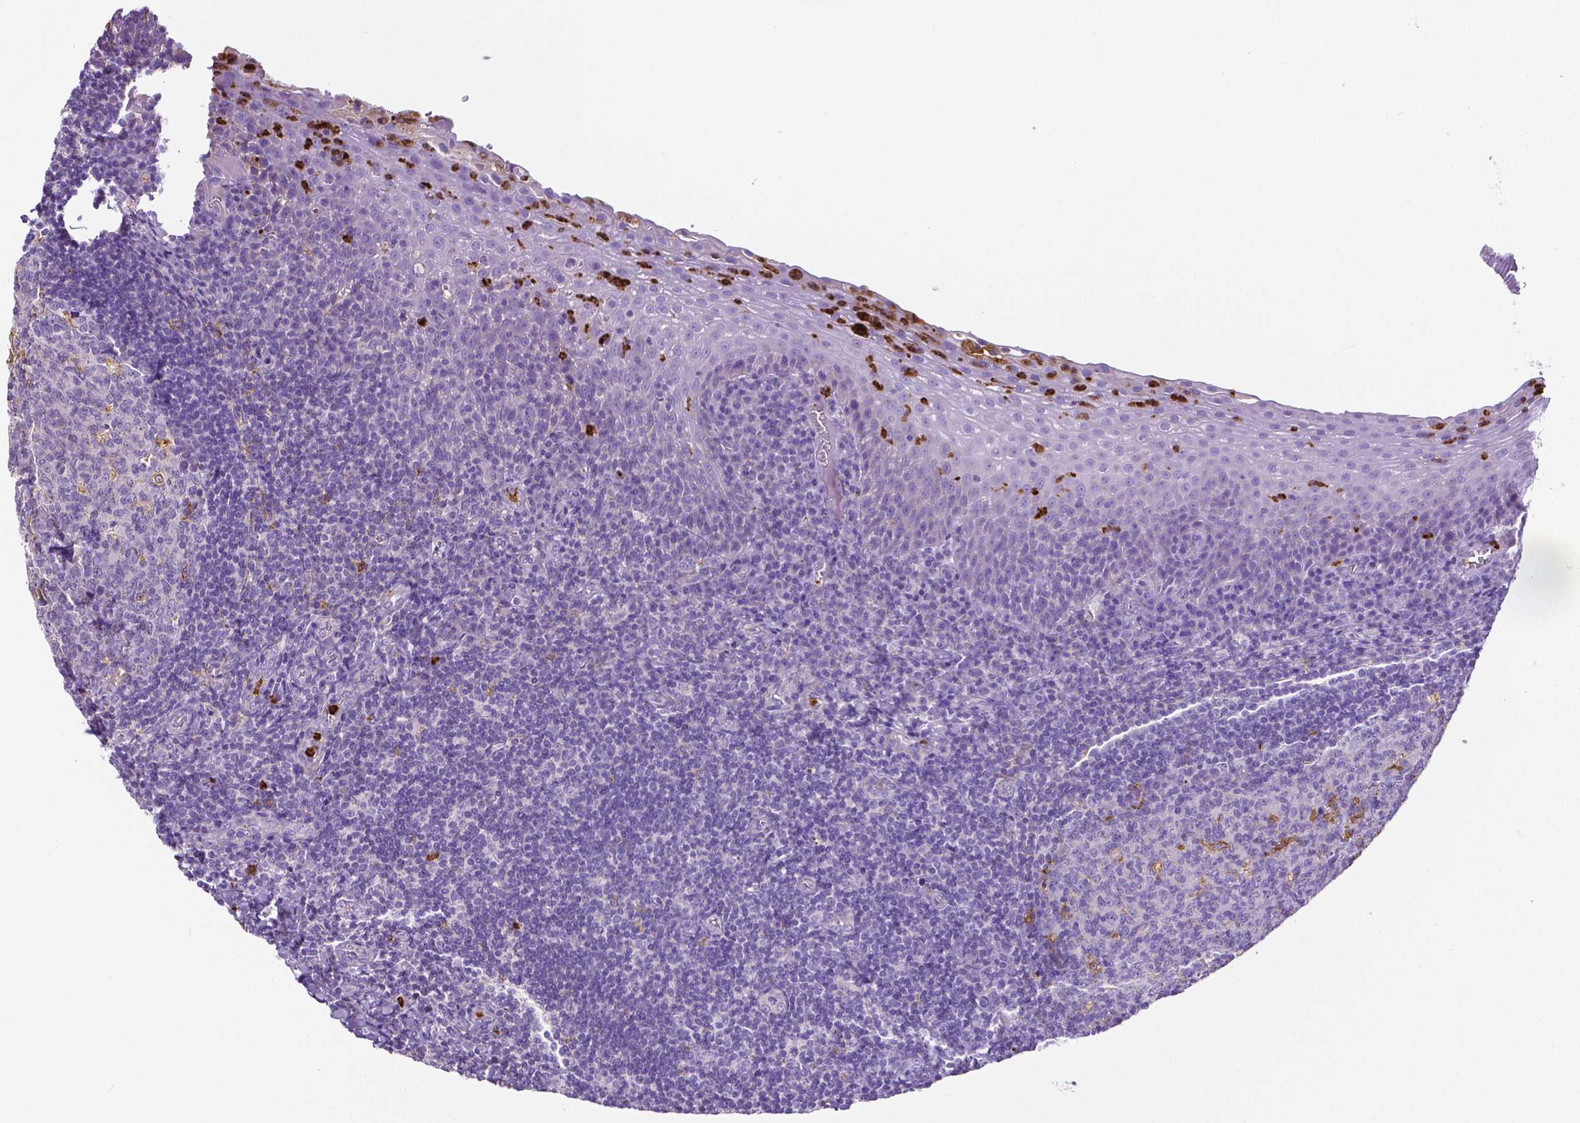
{"staining": {"intensity": "moderate", "quantity": "<25%", "location": "cytoplasmic/membranous"}, "tissue": "tonsil", "cell_type": "Germinal center cells", "image_type": "normal", "snomed": [{"axis": "morphology", "description": "Normal tissue, NOS"}, {"axis": "morphology", "description": "Inflammation, NOS"}, {"axis": "topography", "description": "Tonsil"}], "caption": "An immunohistochemistry (IHC) micrograph of normal tissue is shown. Protein staining in brown shows moderate cytoplasmic/membranous positivity in tonsil within germinal center cells. Nuclei are stained in blue.", "gene": "MMP9", "patient": {"sex": "female", "age": 31}}